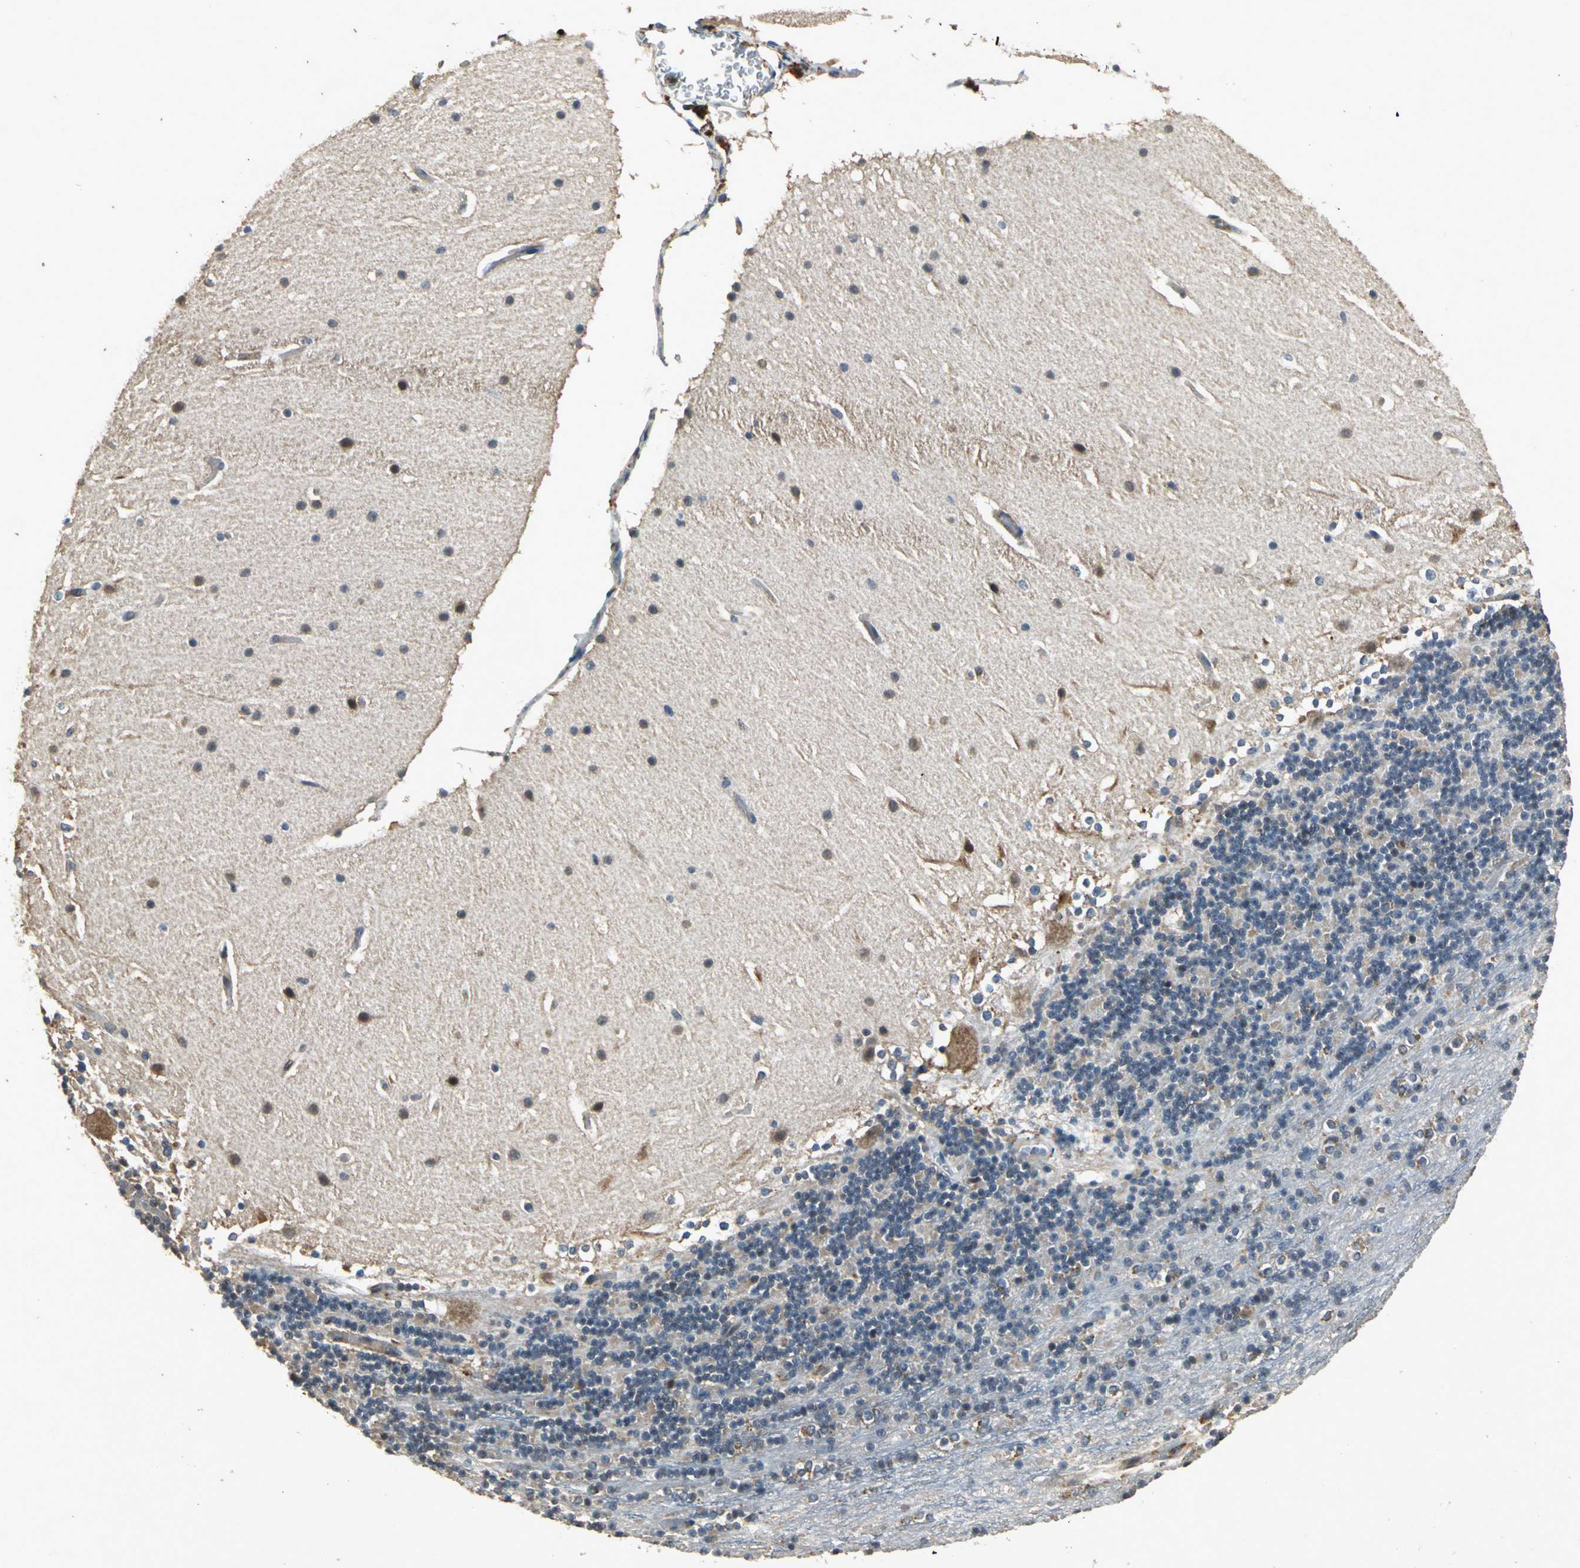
{"staining": {"intensity": "negative", "quantity": "none", "location": "none"}, "tissue": "cerebellum", "cell_type": "Cells in granular layer", "image_type": "normal", "snomed": [{"axis": "morphology", "description": "Normal tissue, NOS"}, {"axis": "topography", "description": "Cerebellum"}], "caption": "Protein analysis of benign cerebellum displays no significant expression in cells in granular layer.", "gene": "EIF2B2", "patient": {"sex": "female", "age": 19}}